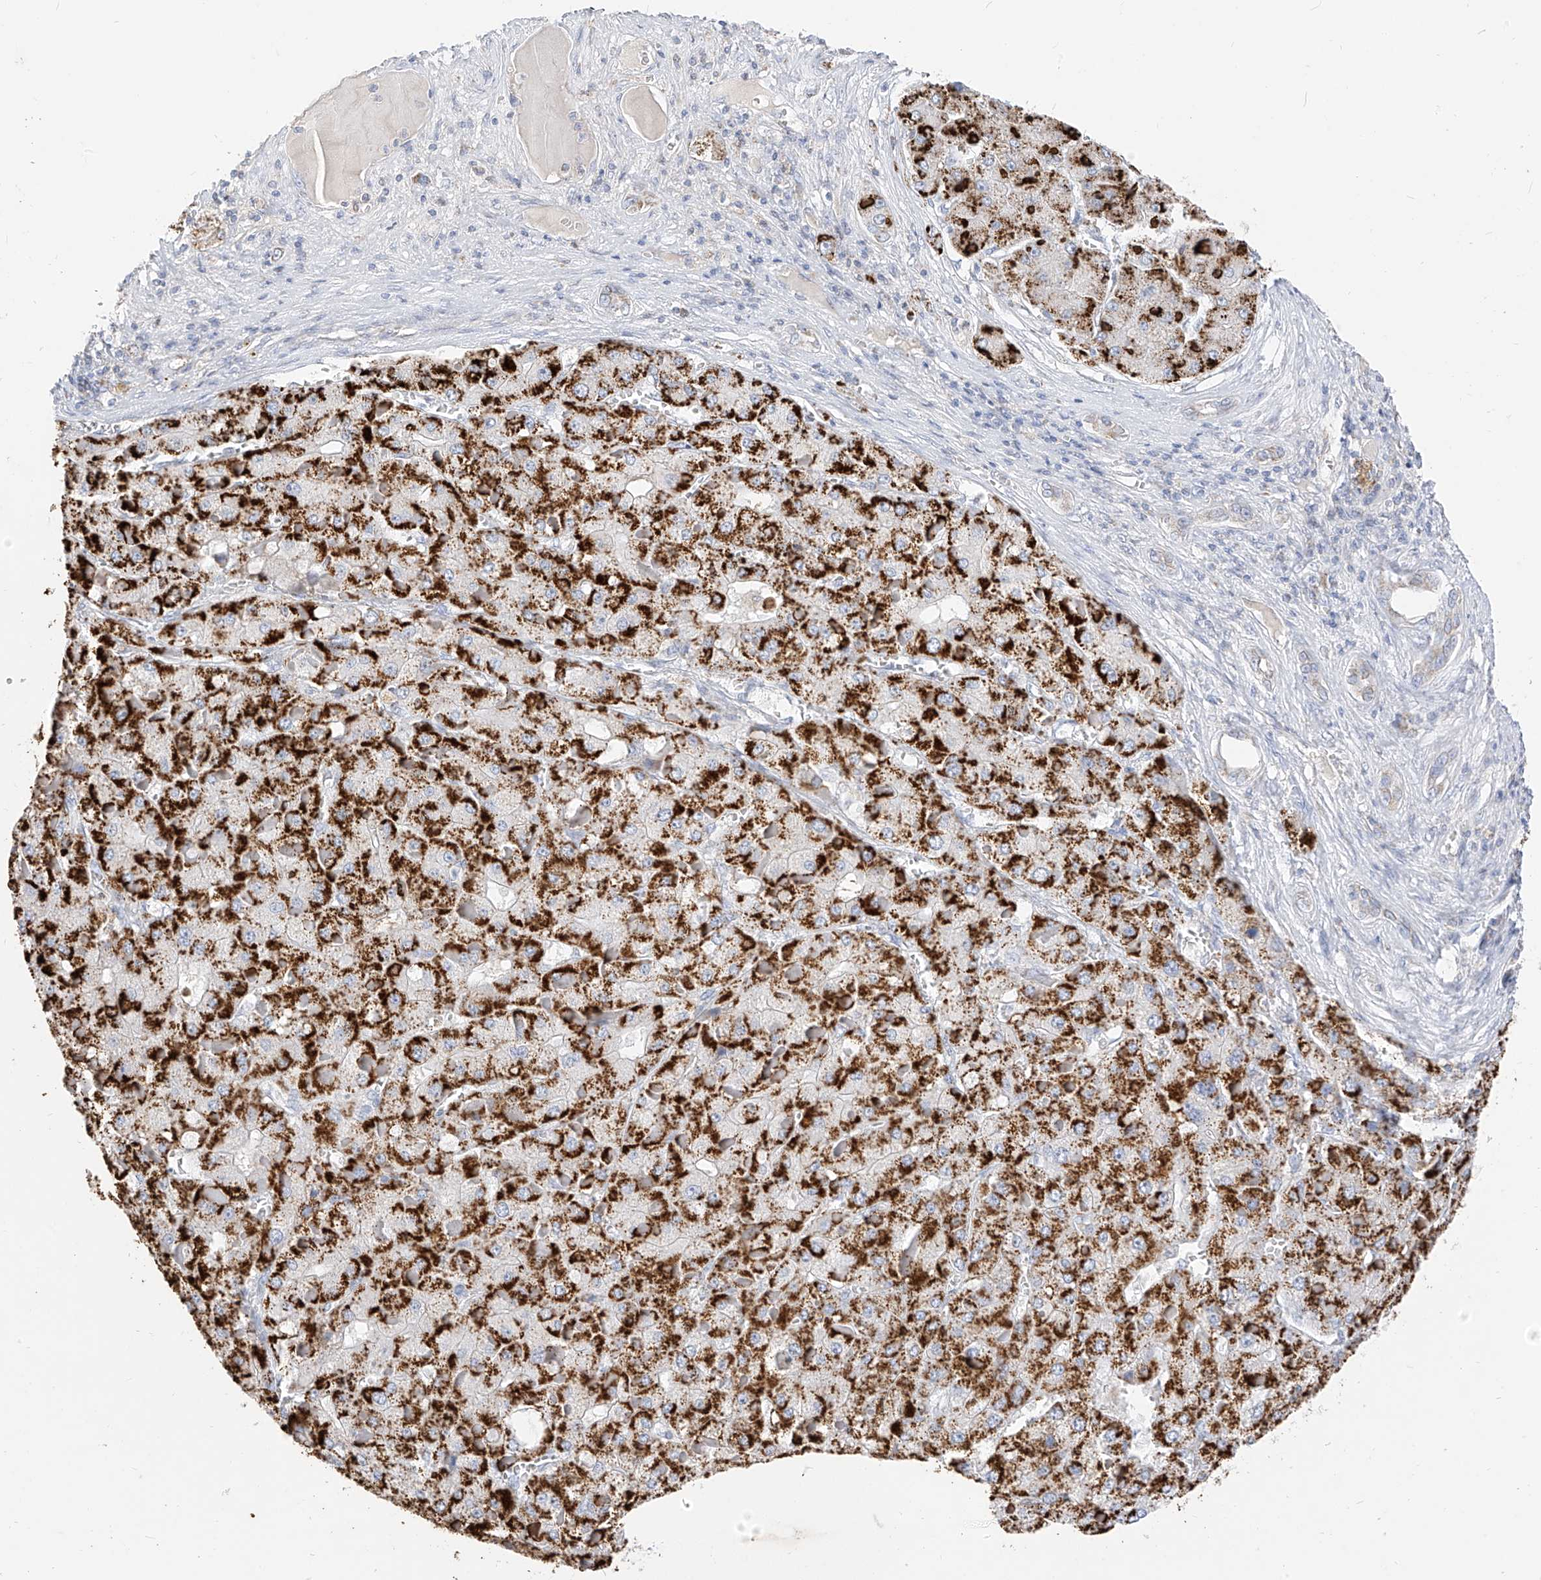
{"staining": {"intensity": "strong", "quantity": ">75%", "location": "cytoplasmic/membranous"}, "tissue": "liver cancer", "cell_type": "Tumor cells", "image_type": "cancer", "snomed": [{"axis": "morphology", "description": "Carcinoma, Hepatocellular, NOS"}, {"axis": "topography", "description": "Liver"}], "caption": "A high-resolution micrograph shows immunohistochemistry staining of liver cancer (hepatocellular carcinoma), which demonstrates strong cytoplasmic/membranous staining in approximately >75% of tumor cells.", "gene": "RASA2", "patient": {"sex": "female", "age": 73}}